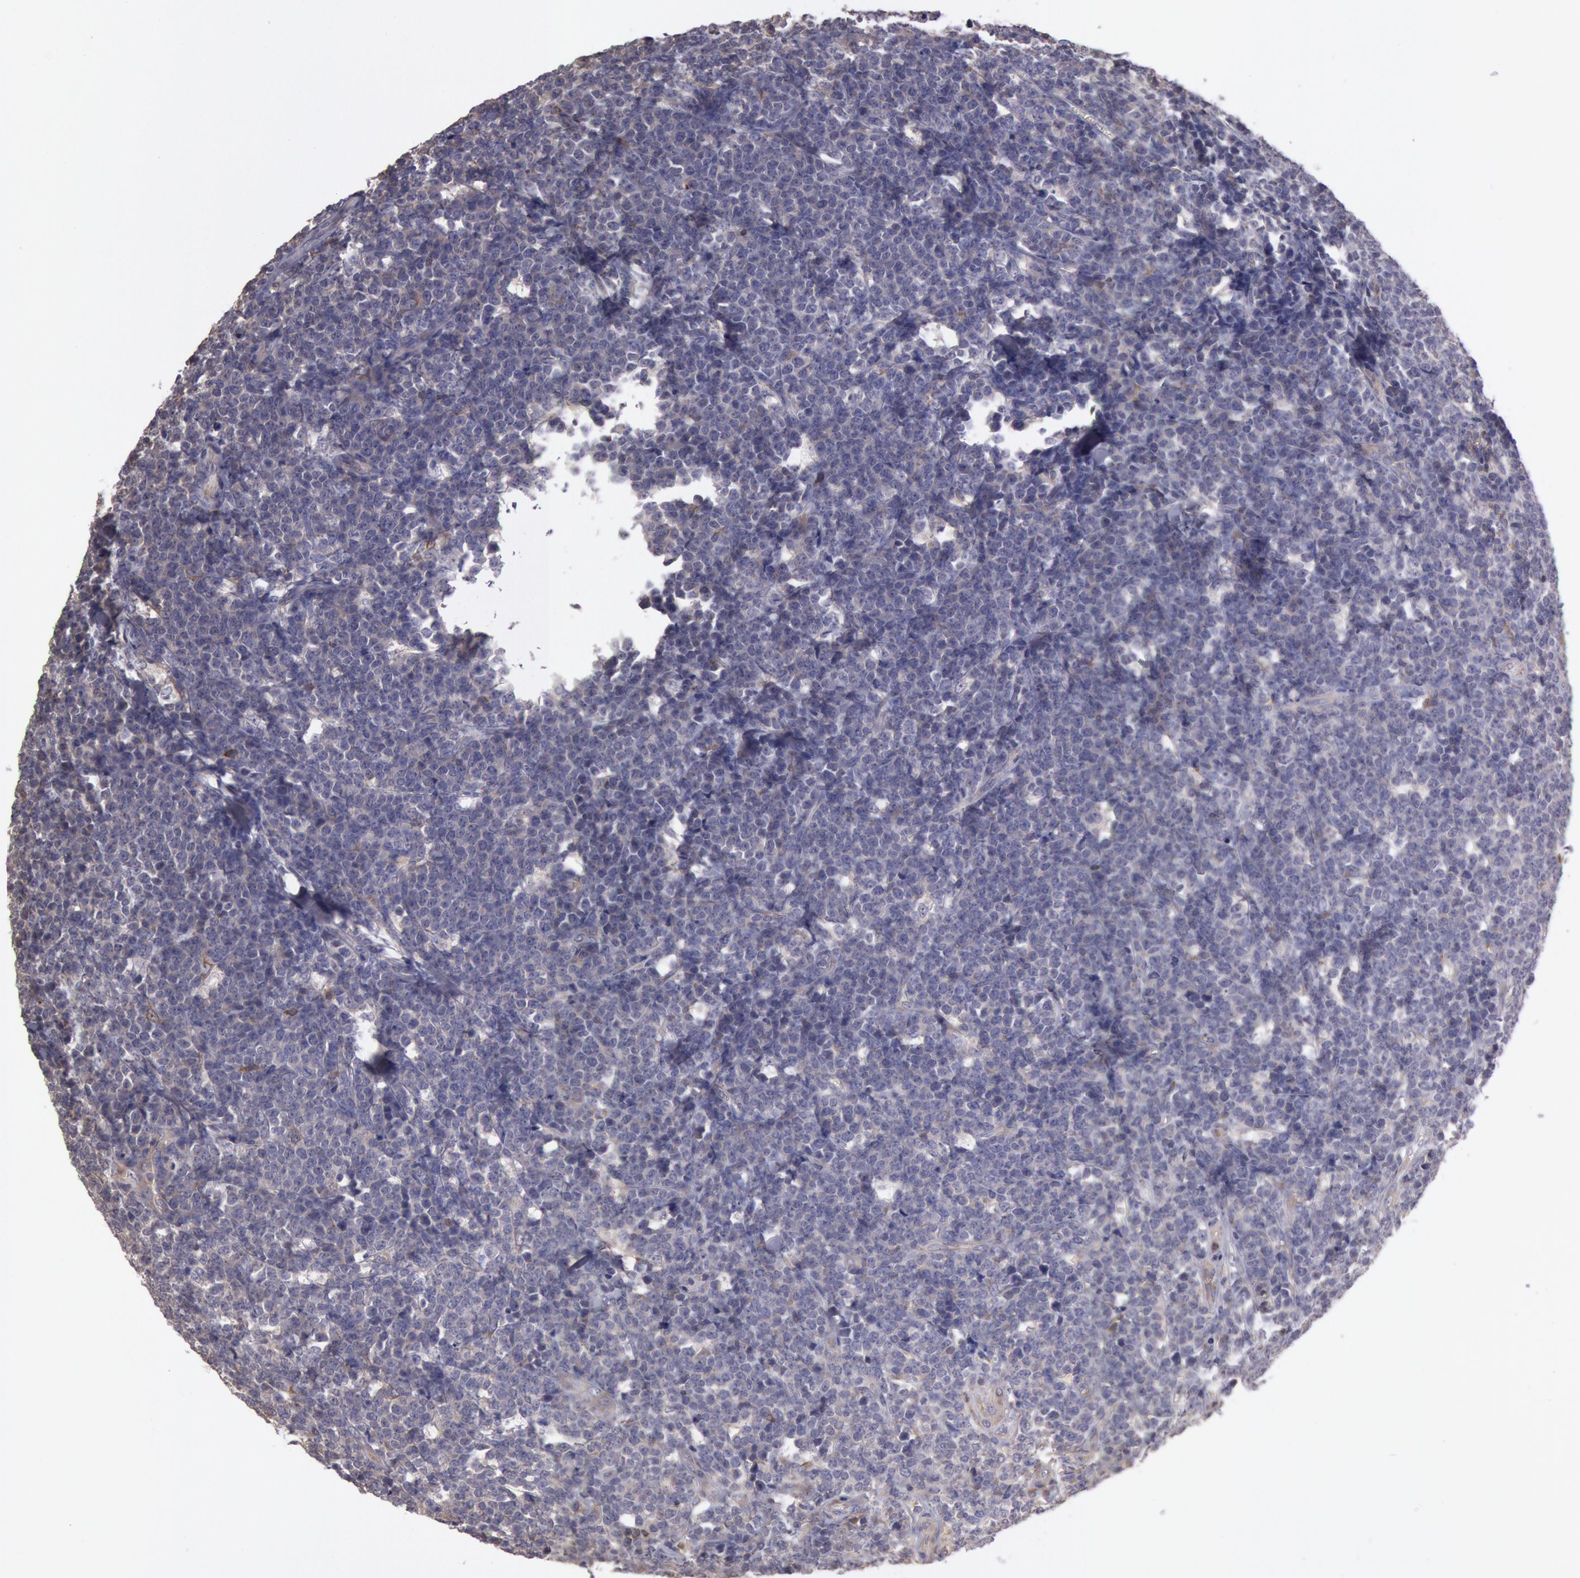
{"staining": {"intensity": "negative", "quantity": "none", "location": "none"}, "tissue": "lymphoma", "cell_type": "Tumor cells", "image_type": "cancer", "snomed": [{"axis": "morphology", "description": "Malignant lymphoma, non-Hodgkin's type, High grade"}, {"axis": "topography", "description": "Small intestine"}, {"axis": "topography", "description": "Colon"}], "caption": "Immunohistochemistry of lymphoma exhibits no positivity in tumor cells.", "gene": "NMT2", "patient": {"sex": "male", "age": 8}}